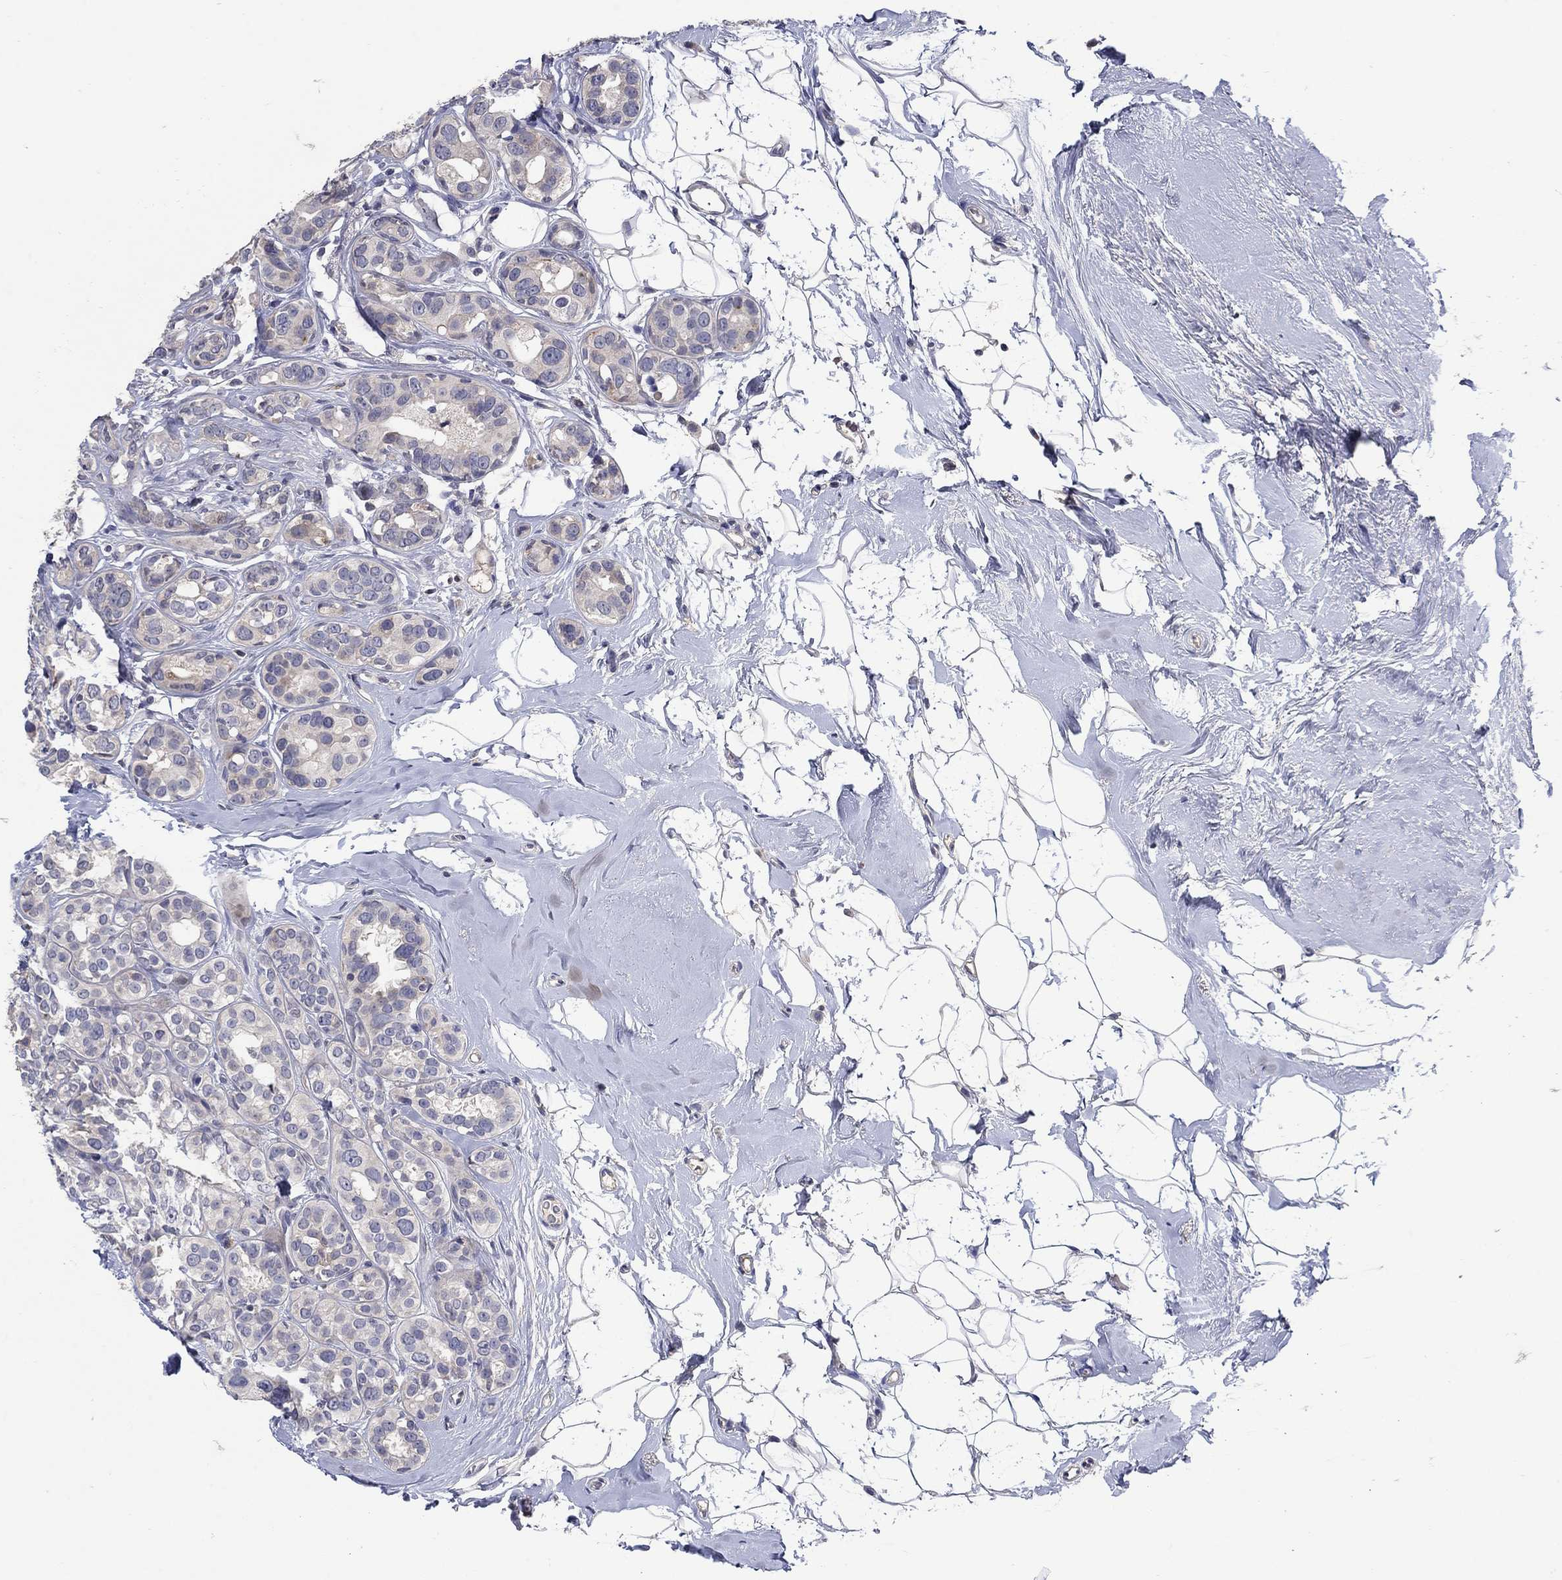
{"staining": {"intensity": "negative", "quantity": "none", "location": "none"}, "tissue": "breast cancer", "cell_type": "Tumor cells", "image_type": "cancer", "snomed": [{"axis": "morphology", "description": "Duct carcinoma"}, {"axis": "topography", "description": "Breast"}], "caption": "This is a photomicrograph of IHC staining of breast cancer, which shows no positivity in tumor cells.", "gene": "CETN1", "patient": {"sex": "female", "age": 55}}